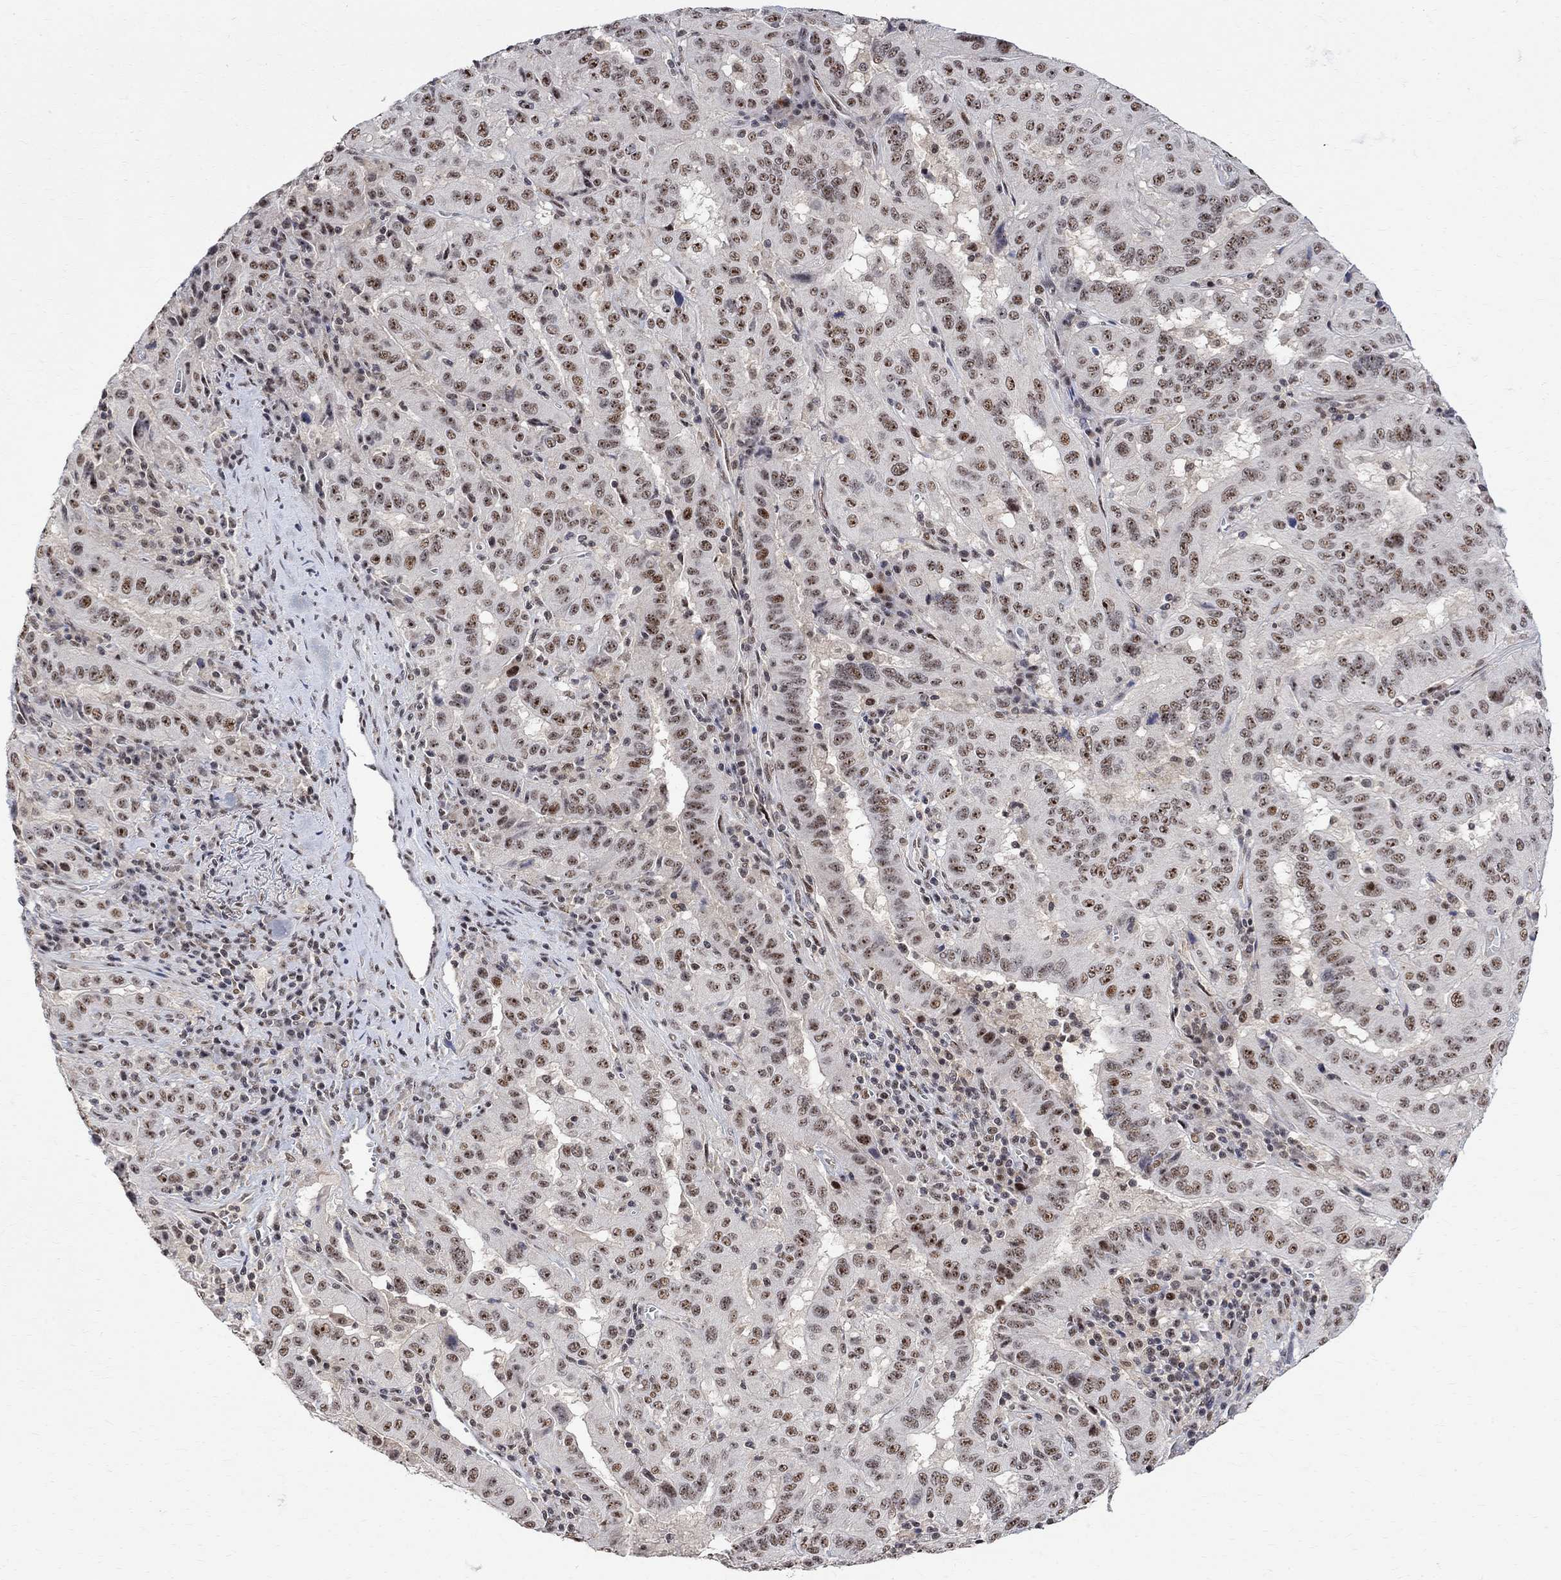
{"staining": {"intensity": "strong", "quantity": "<25%", "location": "nuclear"}, "tissue": "pancreatic cancer", "cell_type": "Tumor cells", "image_type": "cancer", "snomed": [{"axis": "morphology", "description": "Adenocarcinoma, NOS"}, {"axis": "topography", "description": "Pancreas"}], "caption": "The micrograph displays immunohistochemical staining of pancreatic adenocarcinoma. There is strong nuclear positivity is present in about <25% of tumor cells.", "gene": "E4F1", "patient": {"sex": "male", "age": 63}}